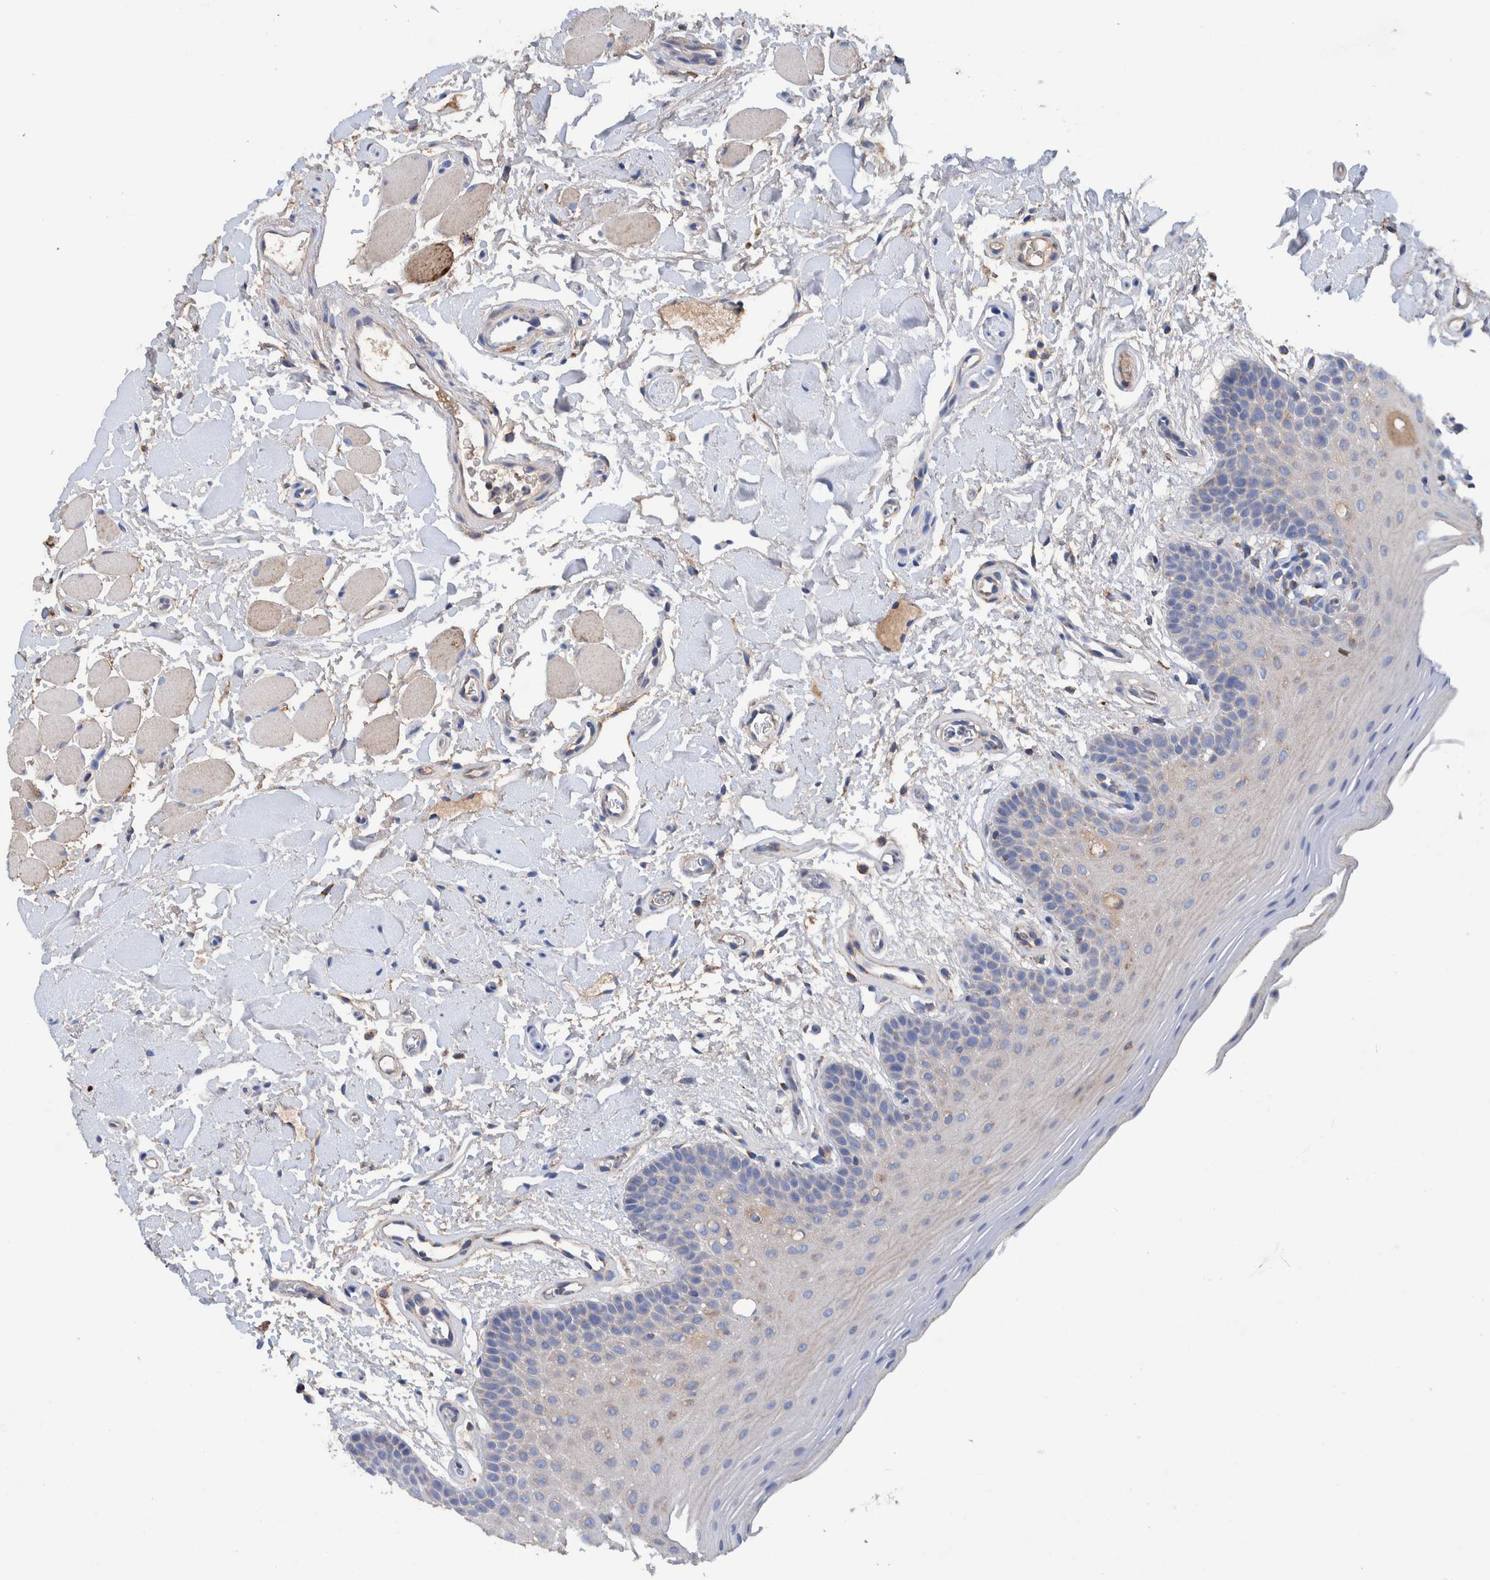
{"staining": {"intensity": "weak", "quantity": "<25%", "location": "cytoplasmic/membranous"}, "tissue": "oral mucosa", "cell_type": "Squamous epithelial cells", "image_type": "normal", "snomed": [{"axis": "morphology", "description": "Normal tissue, NOS"}, {"axis": "topography", "description": "Oral tissue"}], "caption": "Immunohistochemistry (IHC) image of benign human oral mucosa stained for a protein (brown), which shows no staining in squamous epithelial cells. (DAB (3,3'-diaminobenzidine) immunohistochemistry, high magnification).", "gene": "DECR1", "patient": {"sex": "male", "age": 62}}